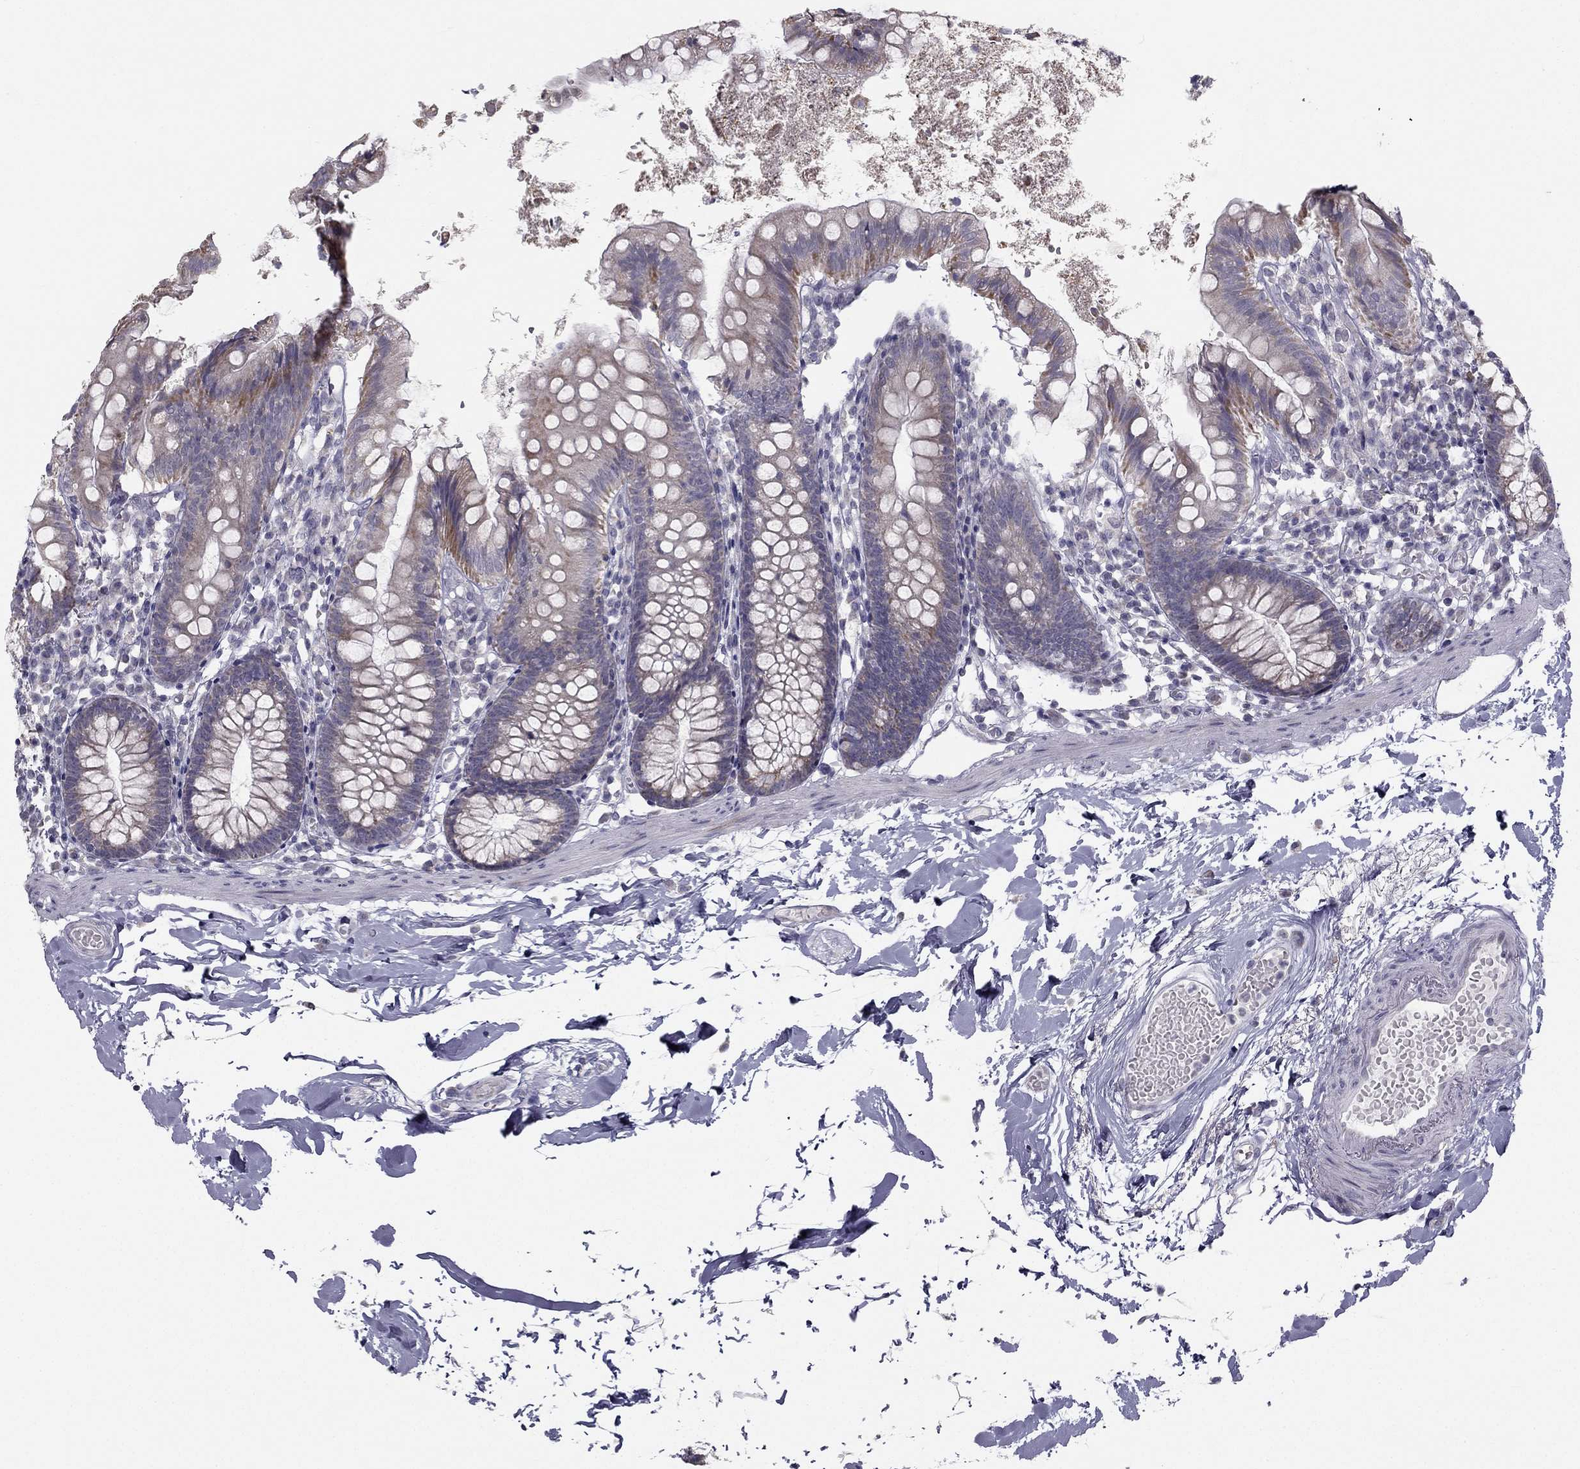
{"staining": {"intensity": "weak", "quantity": "25%-75%", "location": "cytoplasmic/membranous"}, "tissue": "small intestine", "cell_type": "Glandular cells", "image_type": "normal", "snomed": [{"axis": "morphology", "description": "Normal tissue, NOS"}, {"axis": "topography", "description": "Small intestine"}], "caption": "Immunohistochemical staining of normal small intestine exhibits low levels of weak cytoplasmic/membranous positivity in about 25%-75% of glandular cells.", "gene": "C5orf49", "patient": {"sex": "female", "age": 90}}